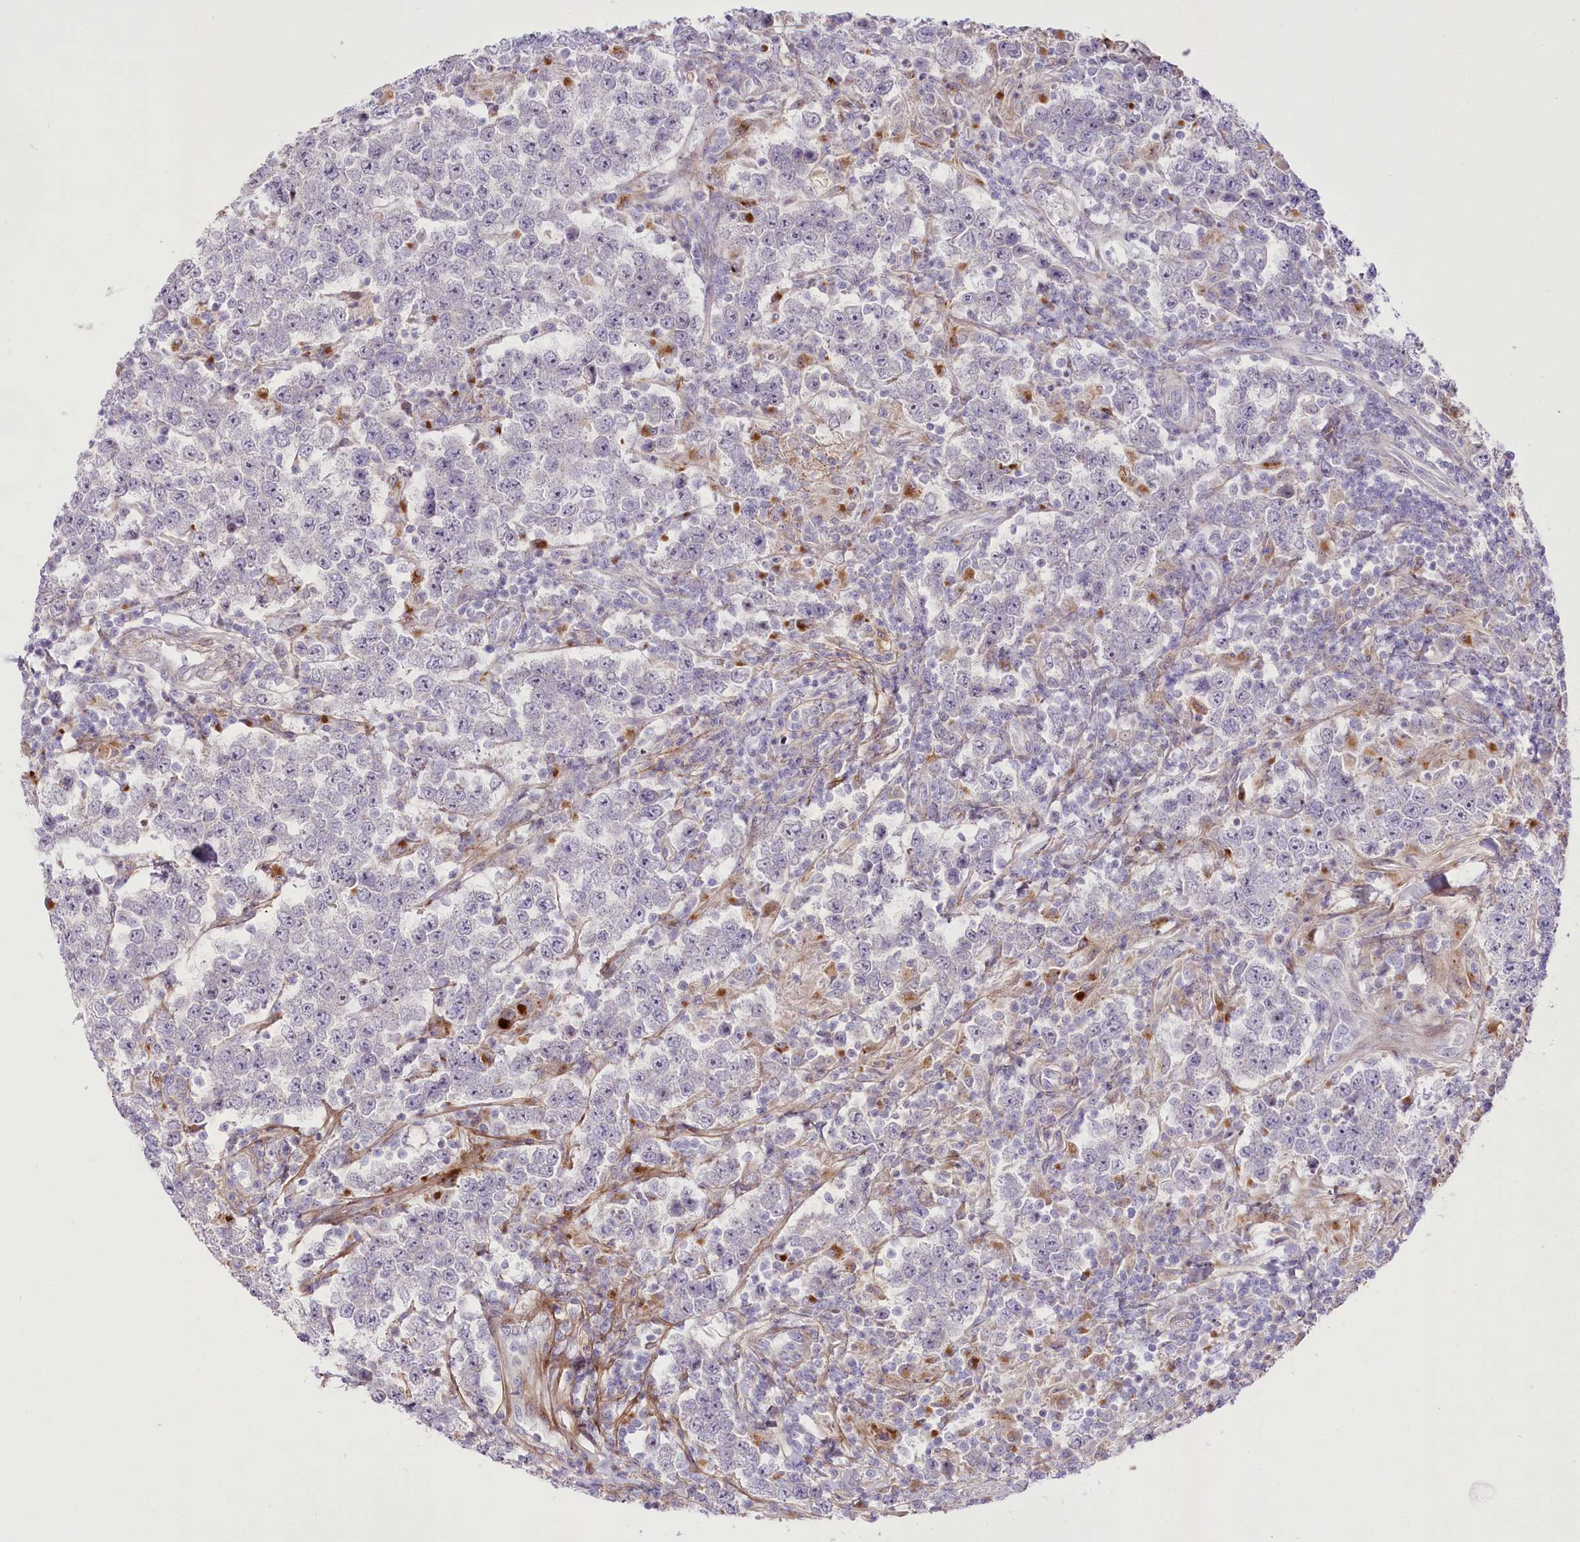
{"staining": {"intensity": "negative", "quantity": "none", "location": "none"}, "tissue": "testis cancer", "cell_type": "Tumor cells", "image_type": "cancer", "snomed": [{"axis": "morphology", "description": "Normal tissue, NOS"}, {"axis": "morphology", "description": "Urothelial carcinoma, High grade"}, {"axis": "morphology", "description": "Seminoma, NOS"}, {"axis": "morphology", "description": "Carcinoma, Embryonal, NOS"}, {"axis": "topography", "description": "Urinary bladder"}, {"axis": "topography", "description": "Testis"}], "caption": "The immunohistochemistry photomicrograph has no significant positivity in tumor cells of embryonal carcinoma (testis) tissue.", "gene": "RNF24", "patient": {"sex": "male", "age": 41}}